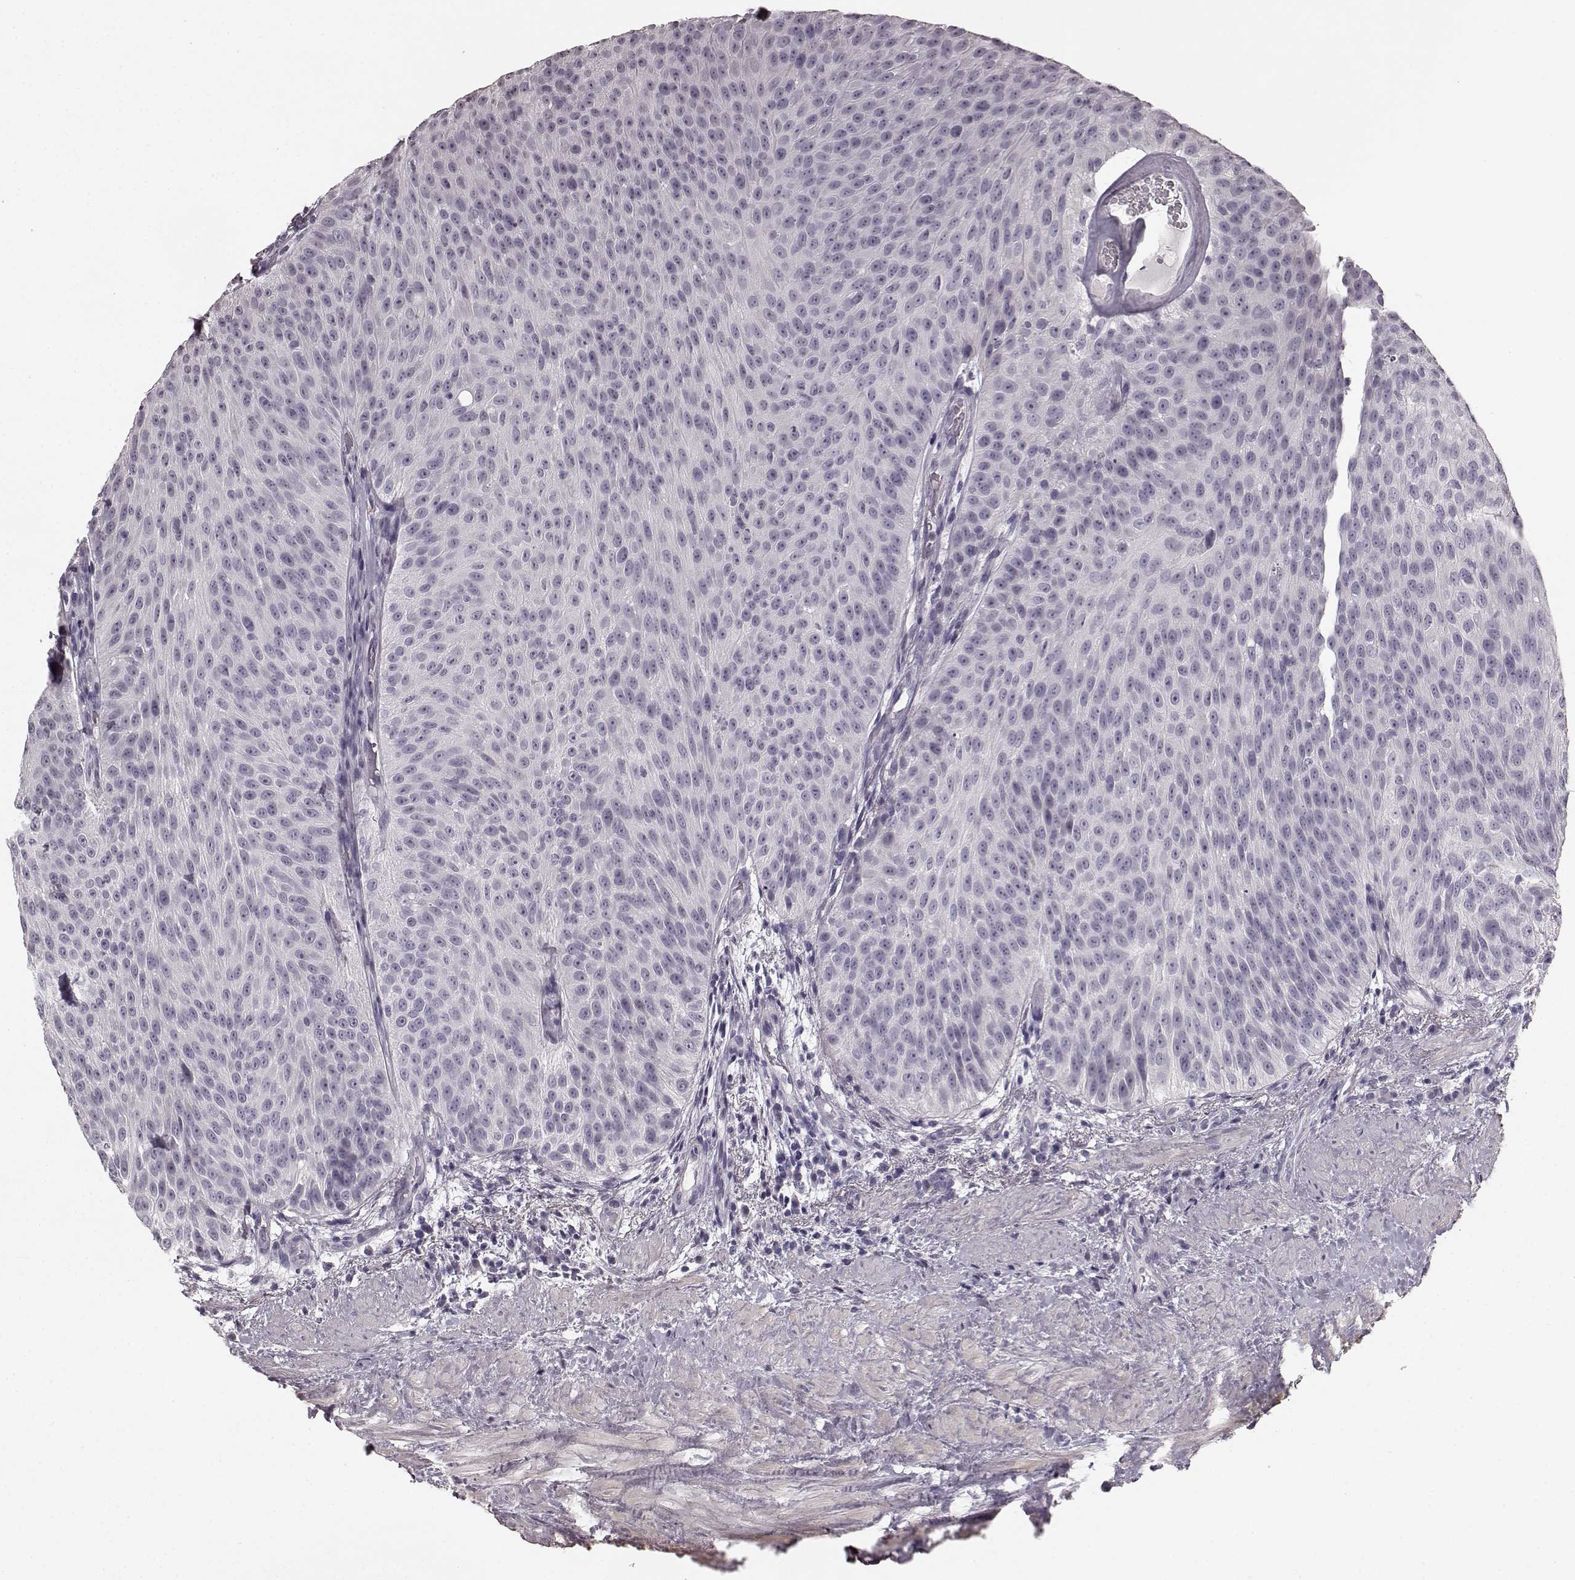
{"staining": {"intensity": "negative", "quantity": "none", "location": "none"}, "tissue": "urothelial cancer", "cell_type": "Tumor cells", "image_type": "cancer", "snomed": [{"axis": "morphology", "description": "Urothelial carcinoma, Low grade"}, {"axis": "topography", "description": "Urinary bladder"}], "caption": "A high-resolution micrograph shows immunohistochemistry staining of low-grade urothelial carcinoma, which shows no significant expression in tumor cells.", "gene": "RIT2", "patient": {"sex": "male", "age": 78}}